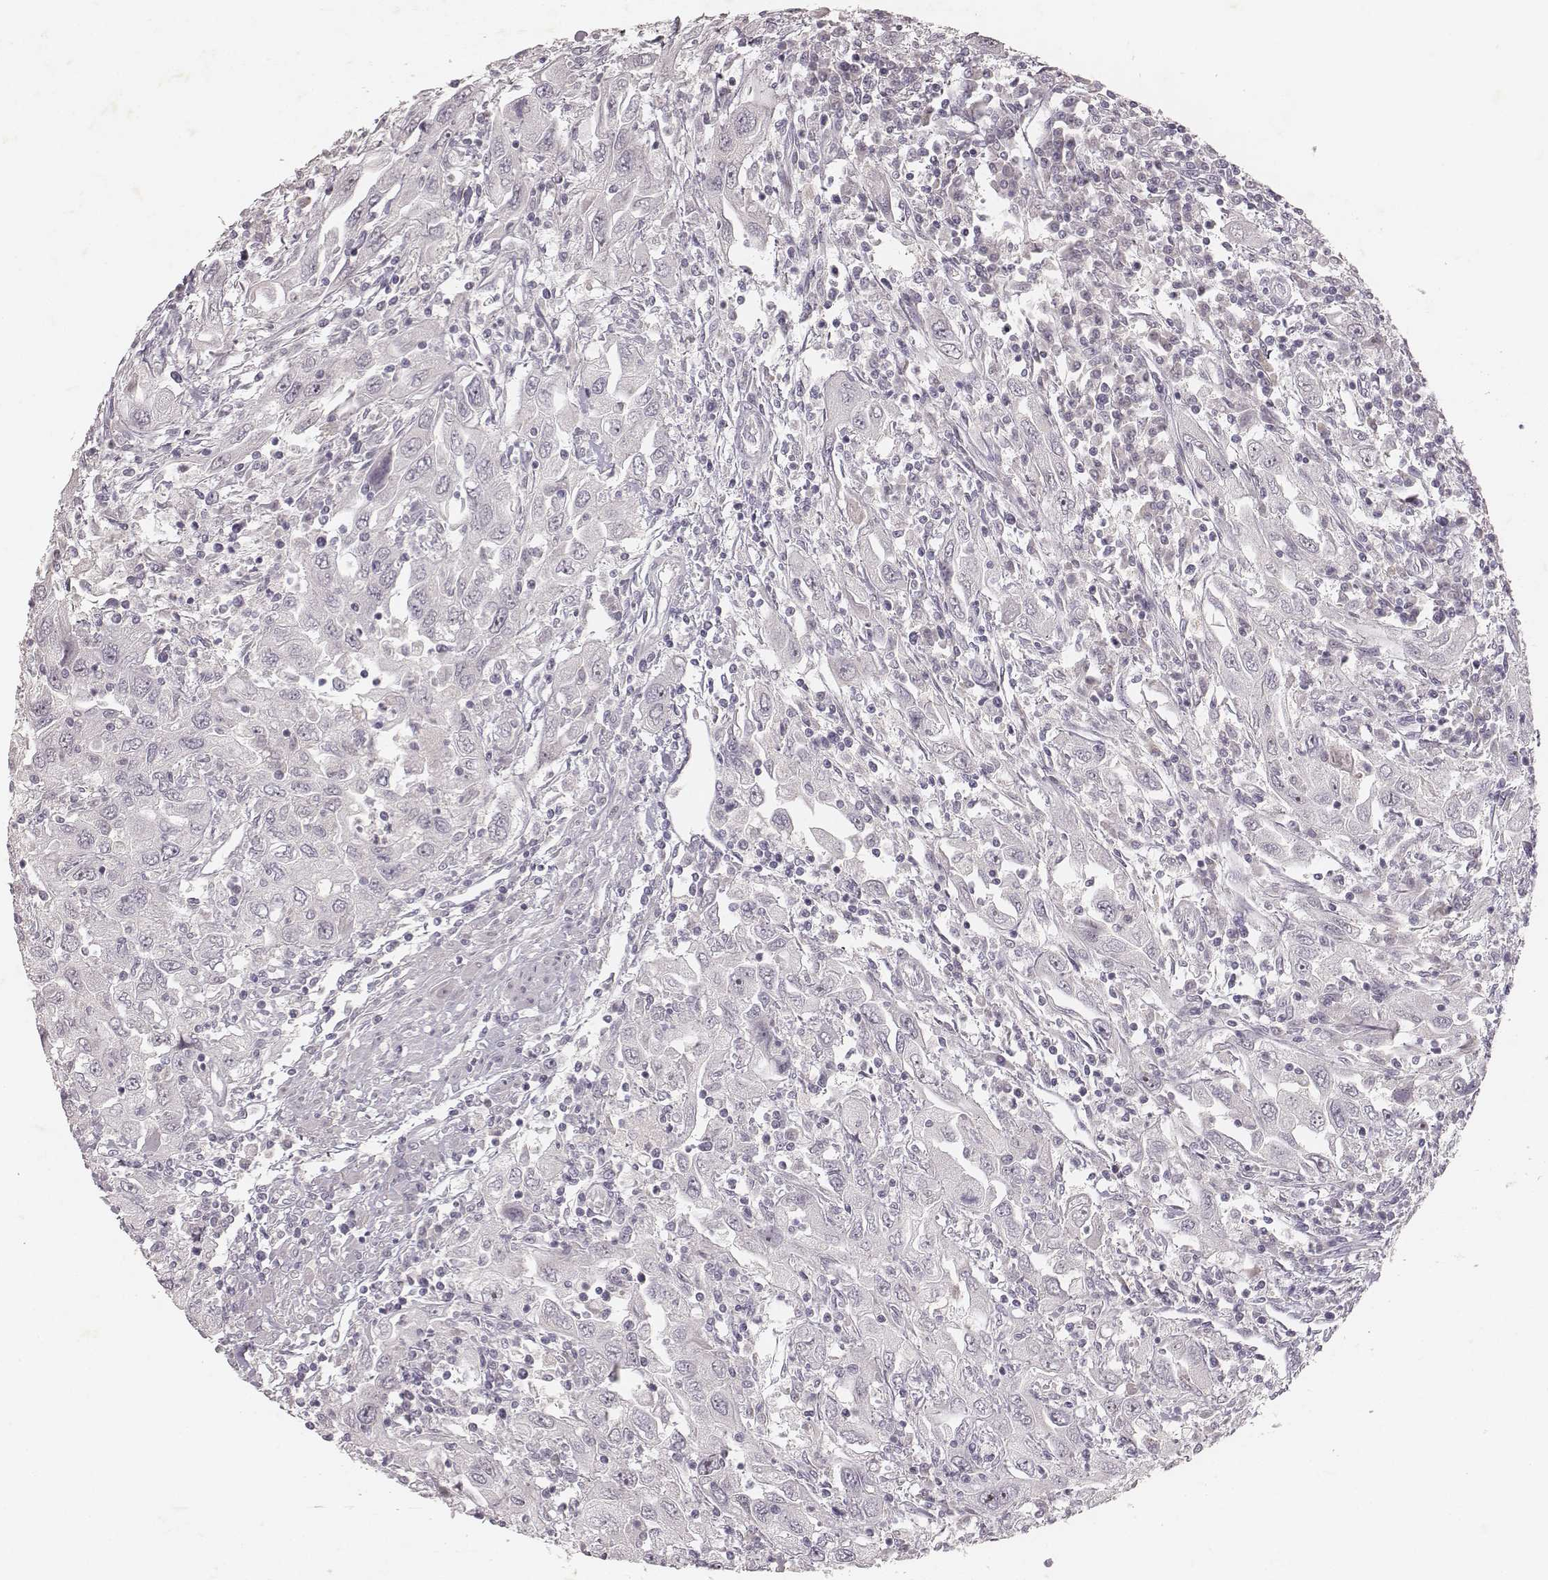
{"staining": {"intensity": "negative", "quantity": "none", "location": "none"}, "tissue": "urothelial cancer", "cell_type": "Tumor cells", "image_type": "cancer", "snomed": [{"axis": "morphology", "description": "Urothelial carcinoma, High grade"}, {"axis": "topography", "description": "Urinary bladder"}], "caption": "Human urothelial cancer stained for a protein using IHC displays no expression in tumor cells.", "gene": "MADCAM1", "patient": {"sex": "male", "age": 76}}